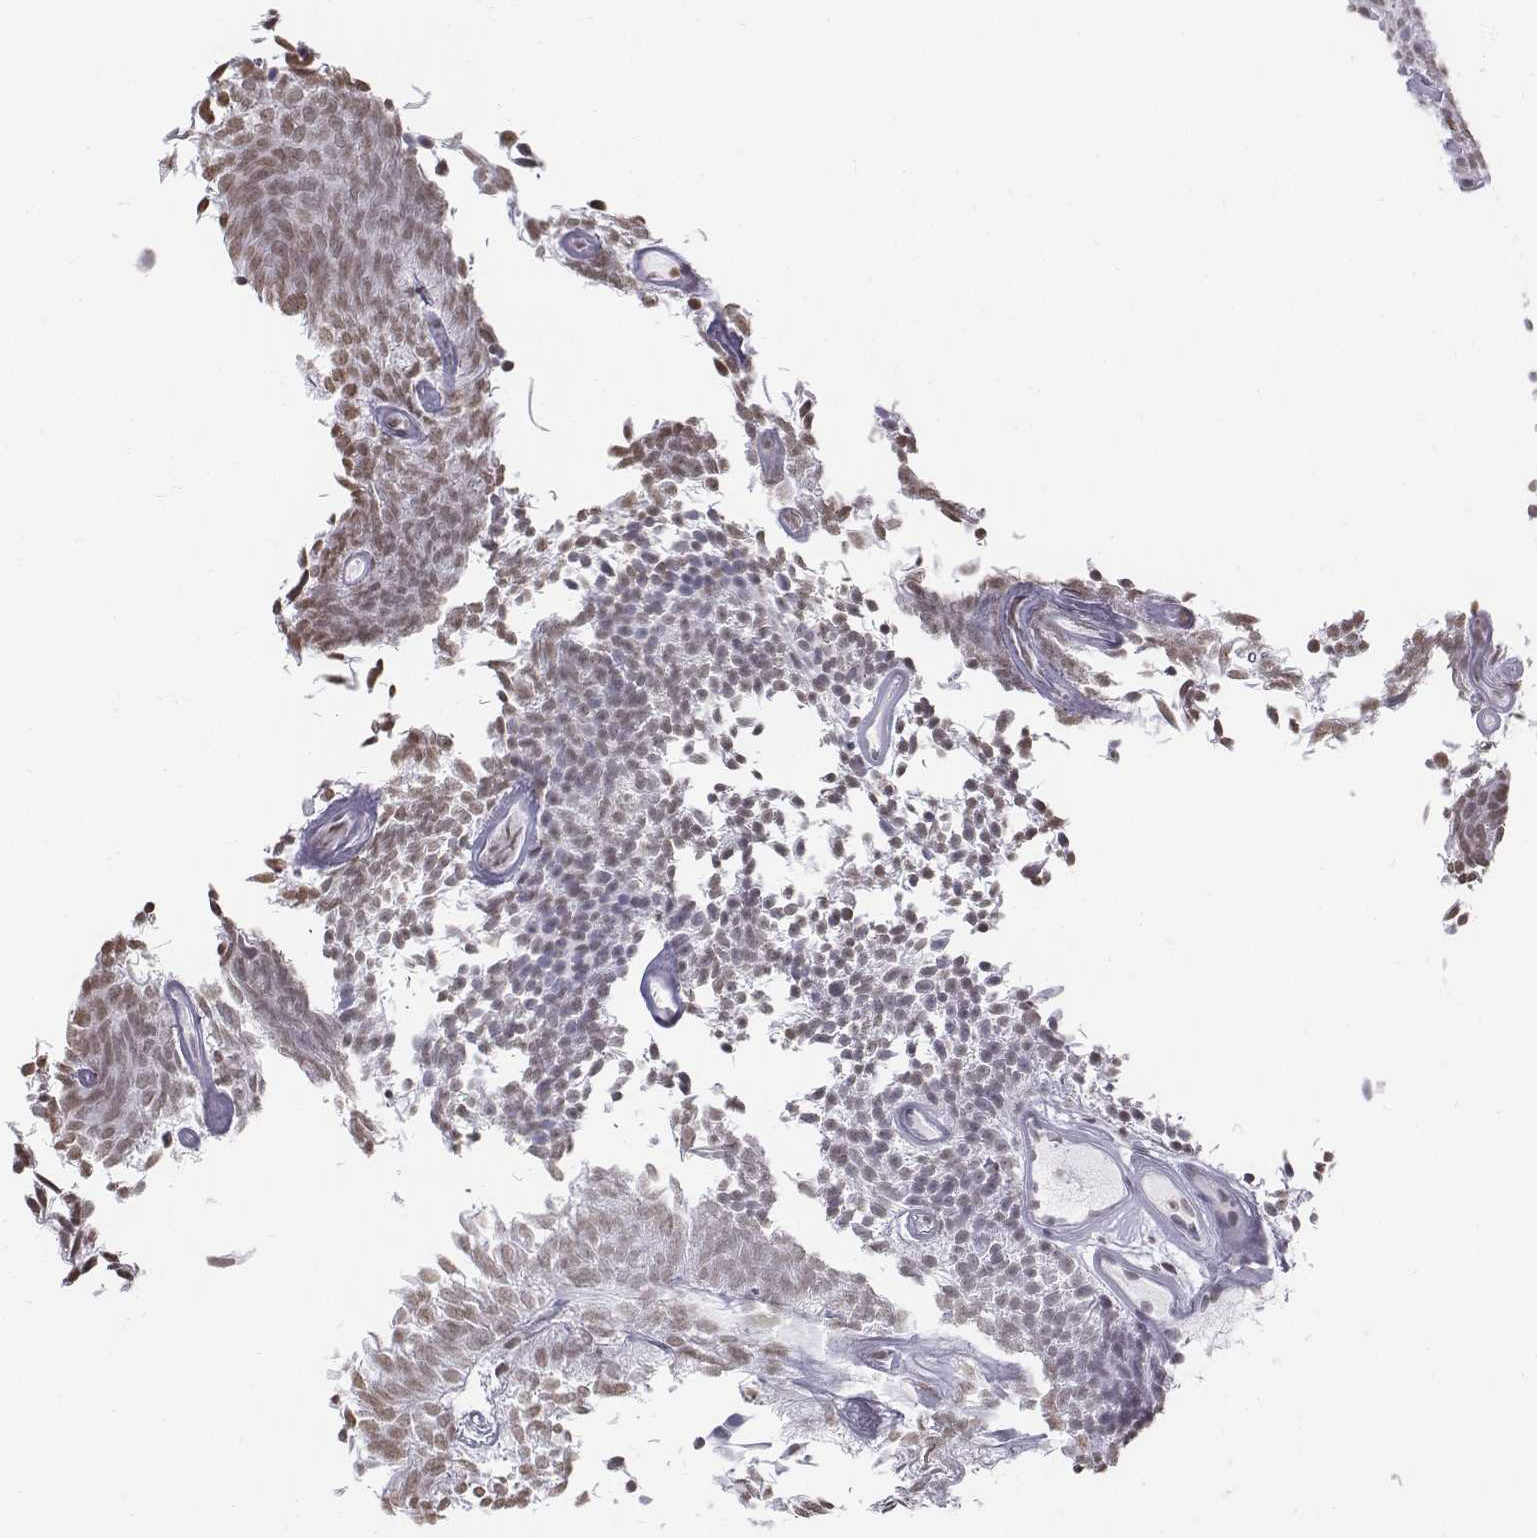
{"staining": {"intensity": "weak", "quantity": ">75%", "location": "nuclear"}, "tissue": "urothelial cancer", "cell_type": "Tumor cells", "image_type": "cancer", "snomed": [{"axis": "morphology", "description": "Urothelial carcinoma, Low grade"}, {"axis": "topography", "description": "Urinary bladder"}], "caption": "A micrograph showing weak nuclear staining in about >75% of tumor cells in urothelial carcinoma (low-grade), as visualized by brown immunohistochemical staining.", "gene": "BARHL1", "patient": {"sex": "male", "age": 77}}